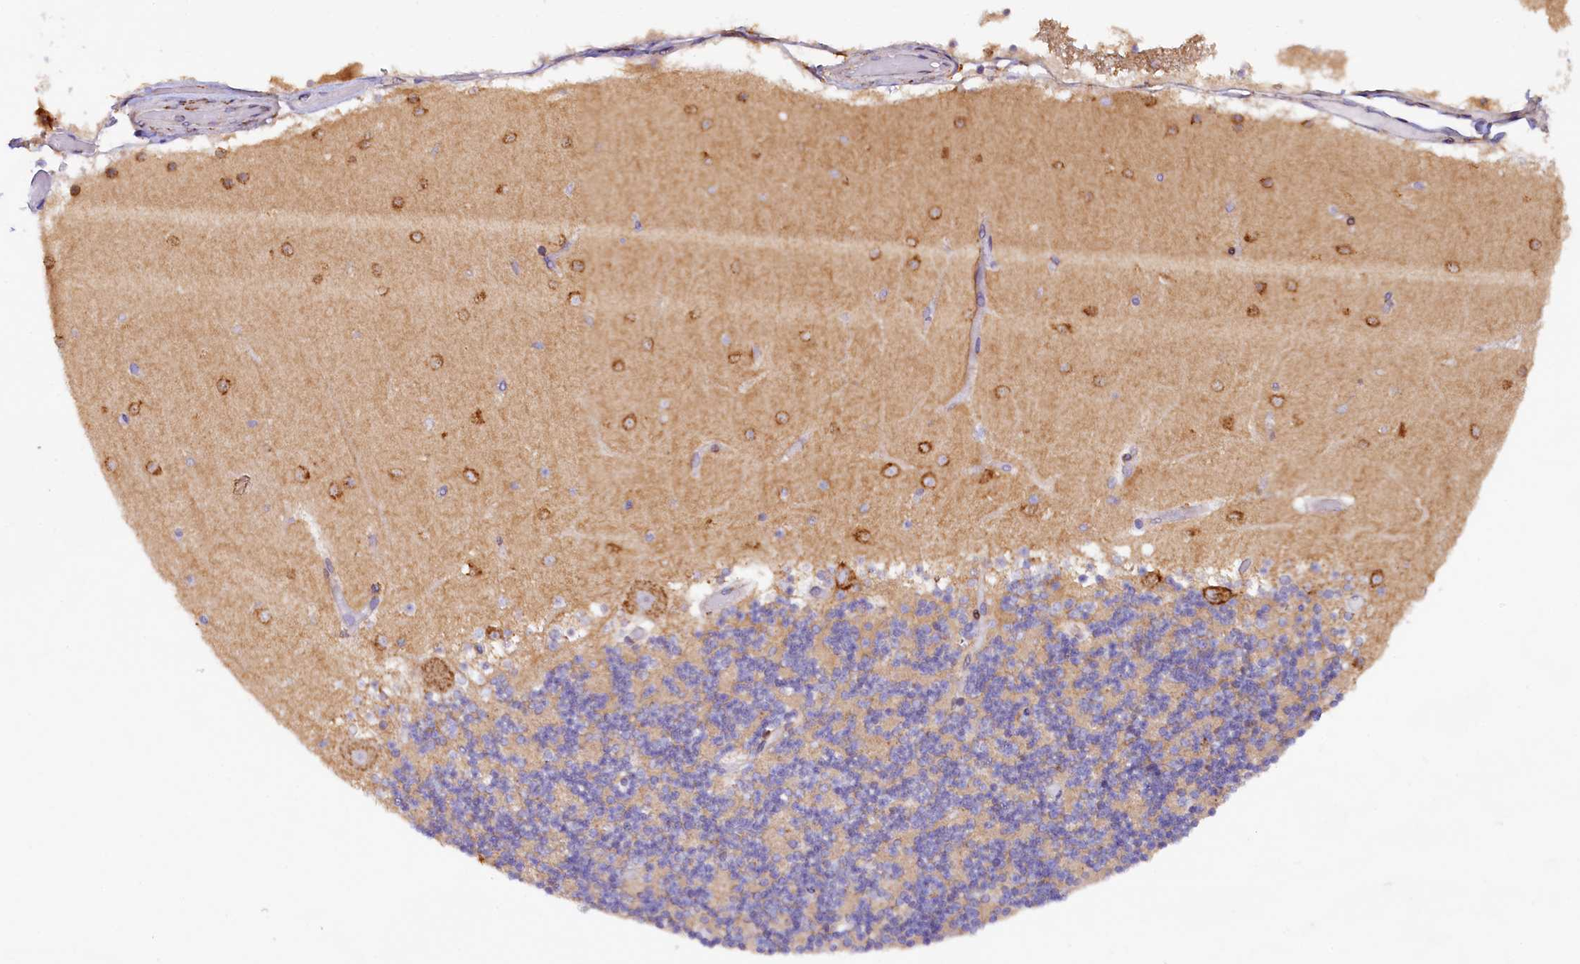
{"staining": {"intensity": "weak", "quantity": "25%-75%", "location": "cytoplasmic/membranous"}, "tissue": "cerebellum", "cell_type": "Cells in granular layer", "image_type": "normal", "snomed": [{"axis": "morphology", "description": "Normal tissue, NOS"}, {"axis": "topography", "description": "Cerebellum"}], "caption": "Weak cytoplasmic/membranous protein staining is present in approximately 25%-75% of cells in granular layer in cerebellum. The staining was performed using DAB (3,3'-diaminobenzidine) to visualize the protein expression in brown, while the nuclei were stained in blue with hematoxylin (Magnification: 20x).", "gene": "SSC5D", "patient": {"sex": "female", "age": 28}}